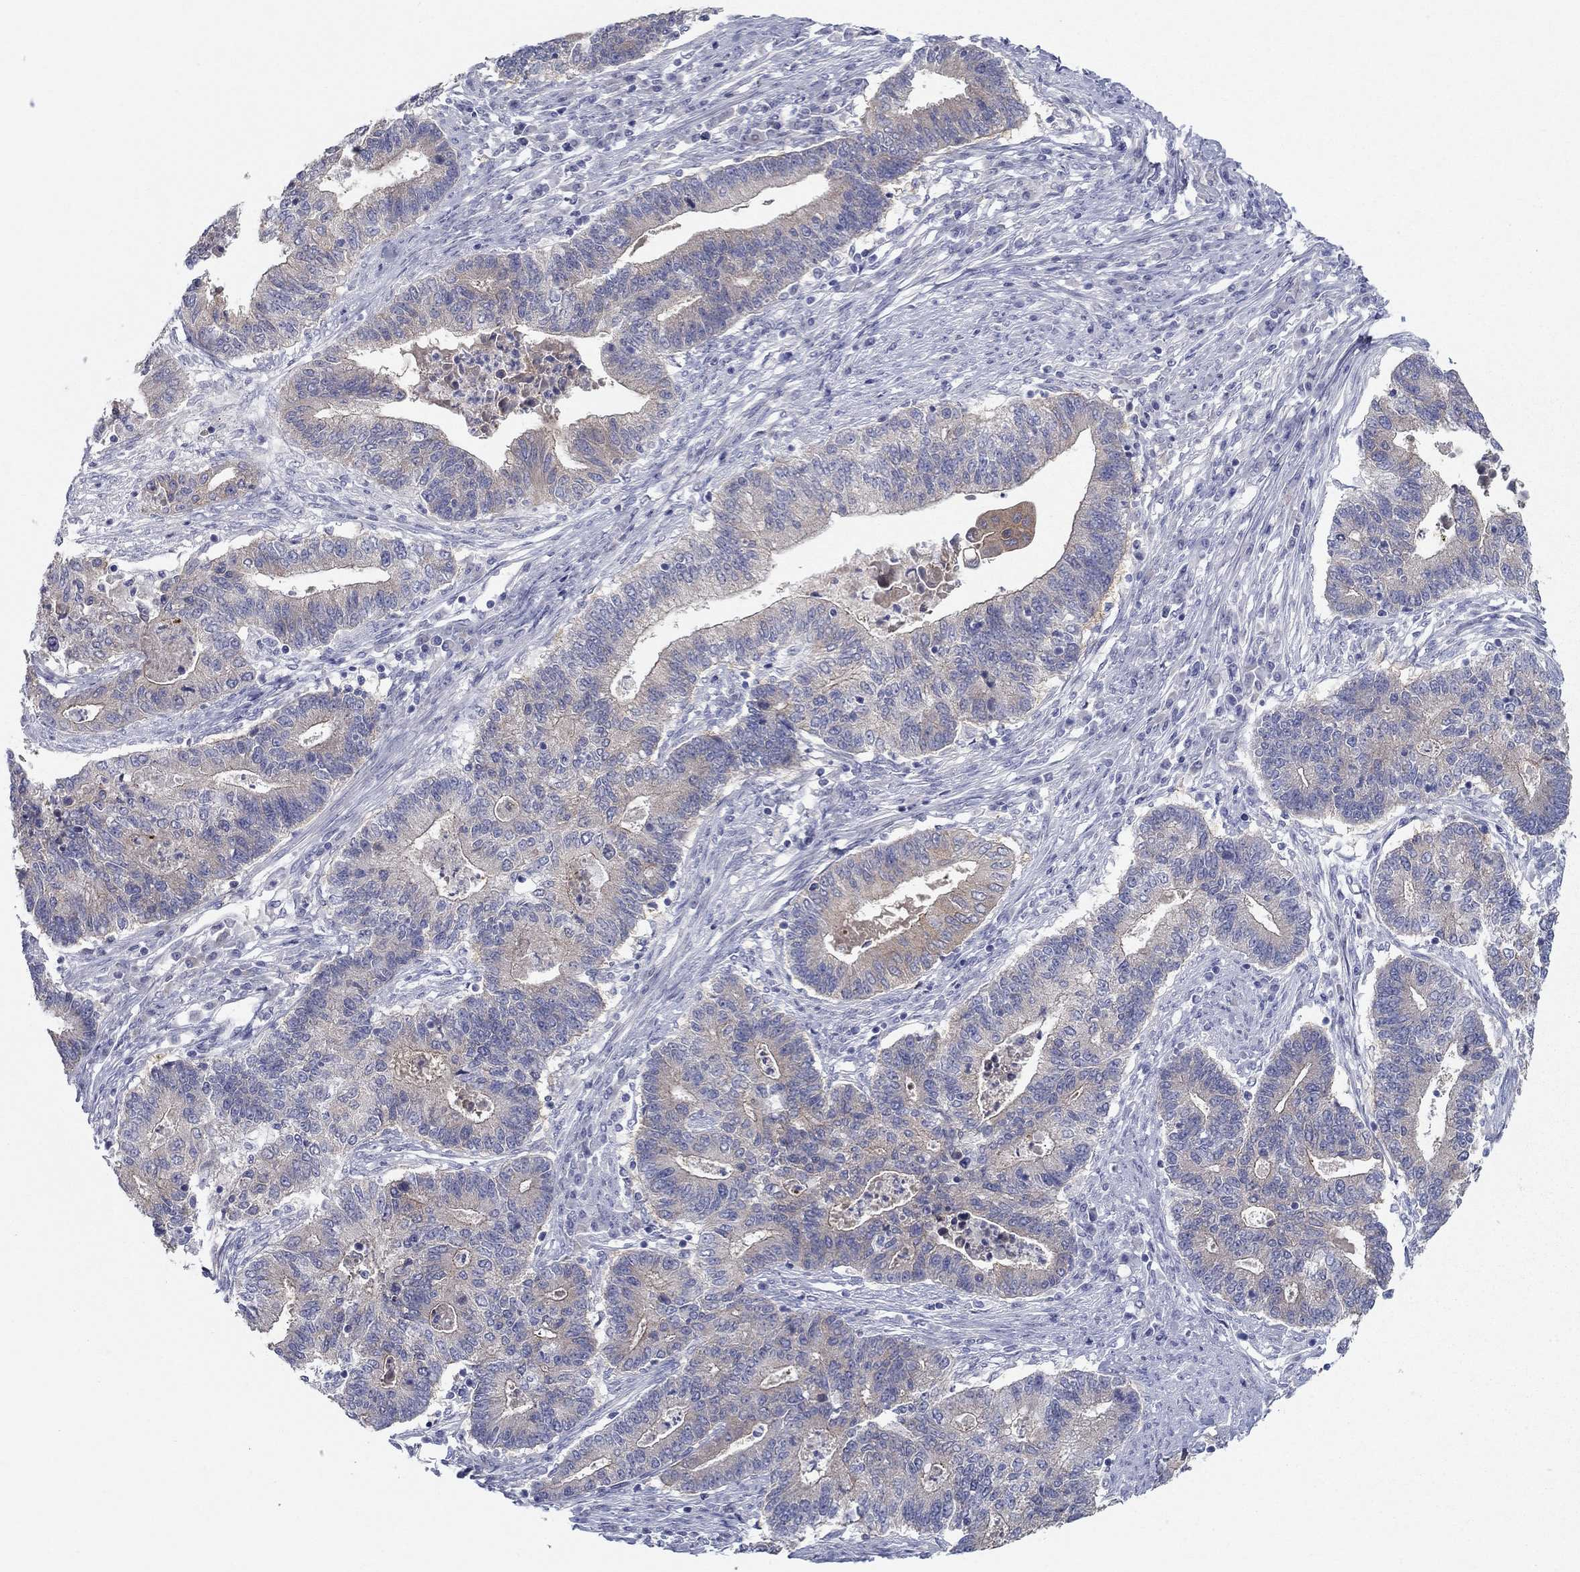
{"staining": {"intensity": "negative", "quantity": "none", "location": "none"}, "tissue": "endometrial cancer", "cell_type": "Tumor cells", "image_type": "cancer", "snomed": [{"axis": "morphology", "description": "Adenocarcinoma, NOS"}, {"axis": "topography", "description": "Uterus"}, {"axis": "topography", "description": "Endometrium"}], "caption": "Photomicrograph shows no significant protein positivity in tumor cells of endometrial adenocarcinoma.", "gene": "PLS1", "patient": {"sex": "female", "age": 54}}